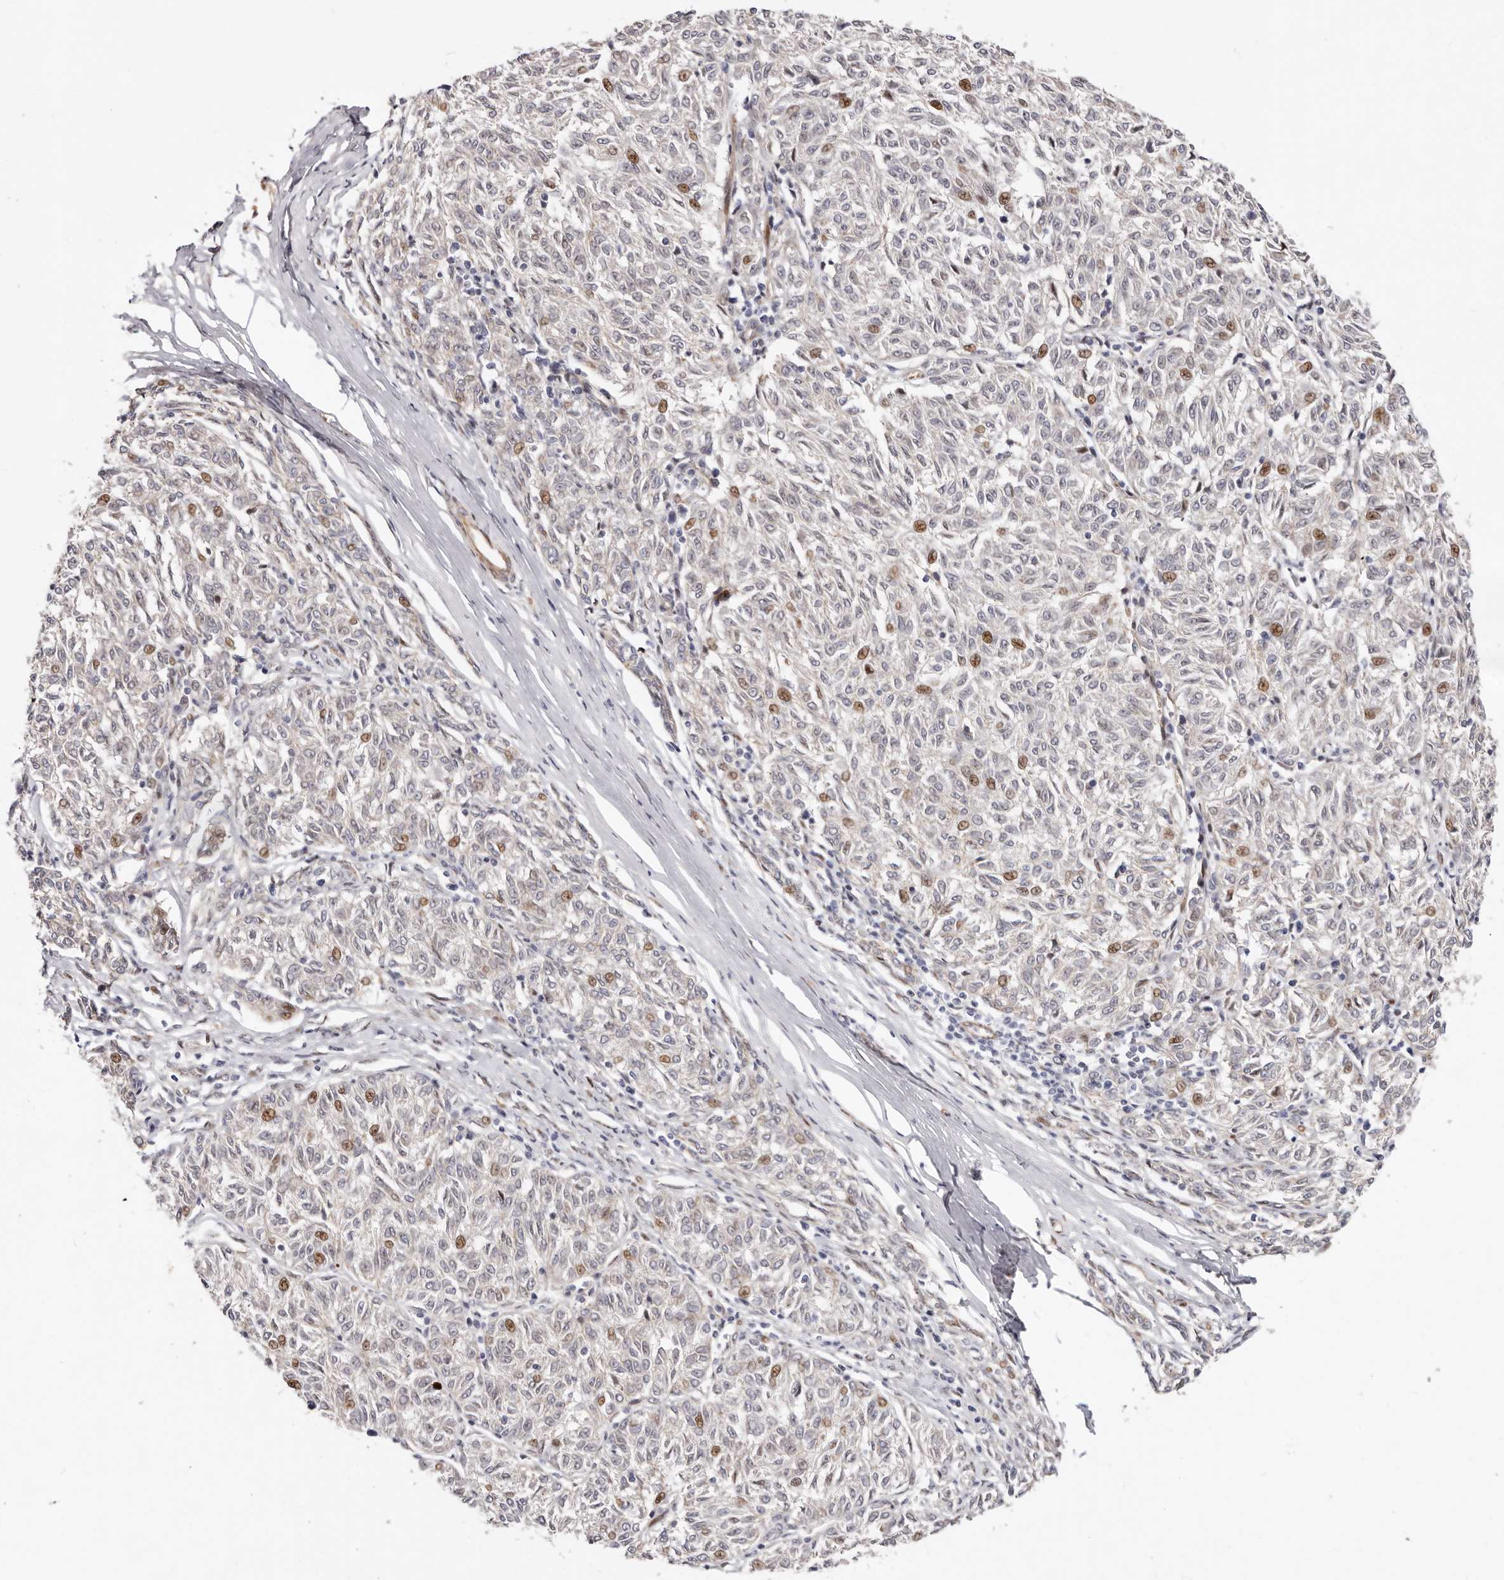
{"staining": {"intensity": "moderate", "quantity": "<25%", "location": "nuclear"}, "tissue": "melanoma", "cell_type": "Tumor cells", "image_type": "cancer", "snomed": [{"axis": "morphology", "description": "Malignant melanoma, NOS"}, {"axis": "topography", "description": "Skin"}], "caption": "Melanoma was stained to show a protein in brown. There is low levels of moderate nuclear expression in about <25% of tumor cells.", "gene": "EPHX3", "patient": {"sex": "female", "age": 72}}